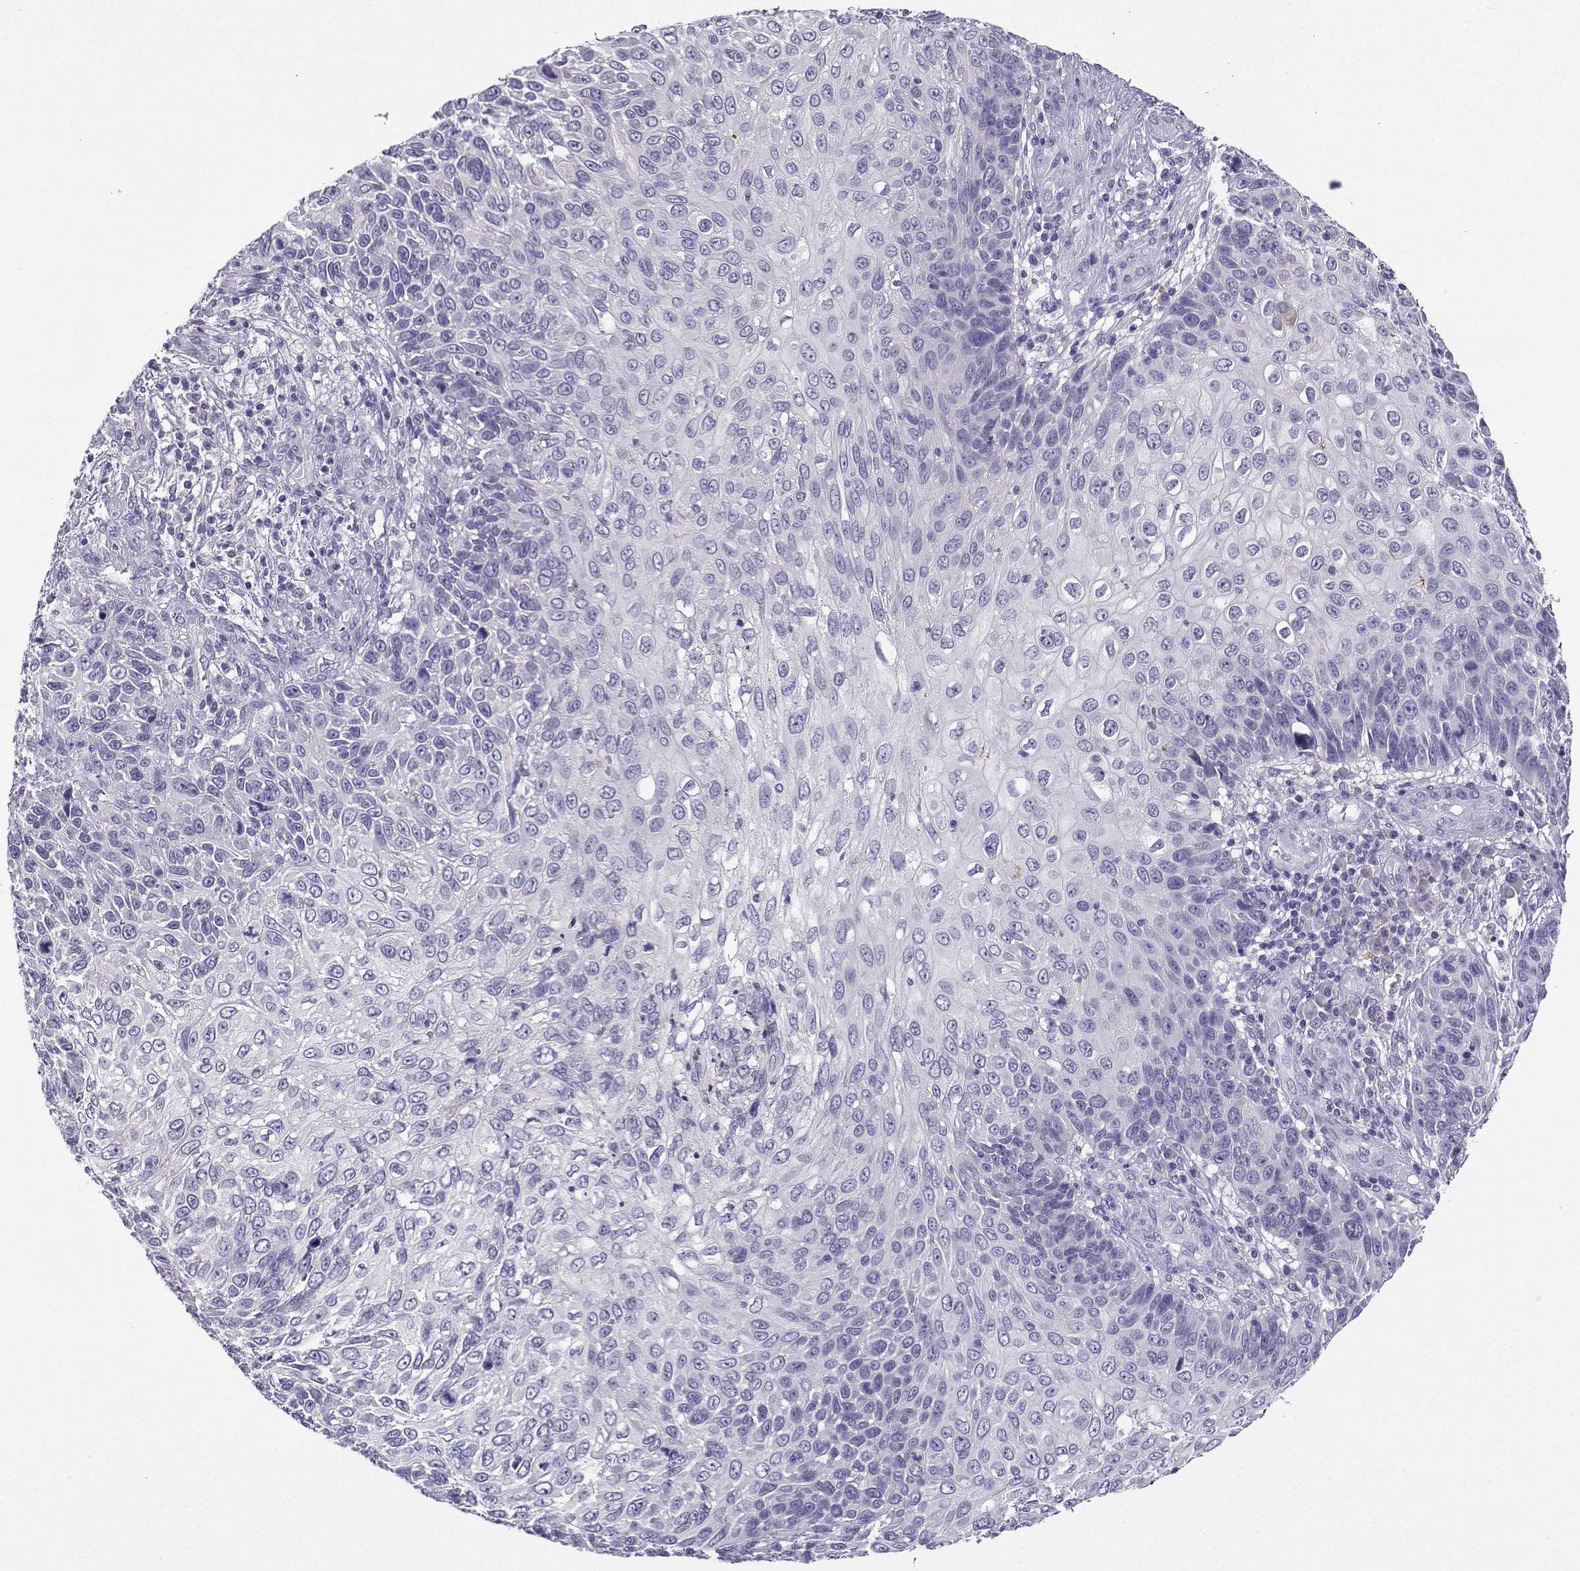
{"staining": {"intensity": "negative", "quantity": "none", "location": "none"}, "tissue": "skin cancer", "cell_type": "Tumor cells", "image_type": "cancer", "snomed": [{"axis": "morphology", "description": "Squamous cell carcinoma, NOS"}, {"axis": "topography", "description": "Skin"}], "caption": "Tumor cells show no significant expression in skin cancer (squamous cell carcinoma).", "gene": "LINGO1", "patient": {"sex": "male", "age": 92}}